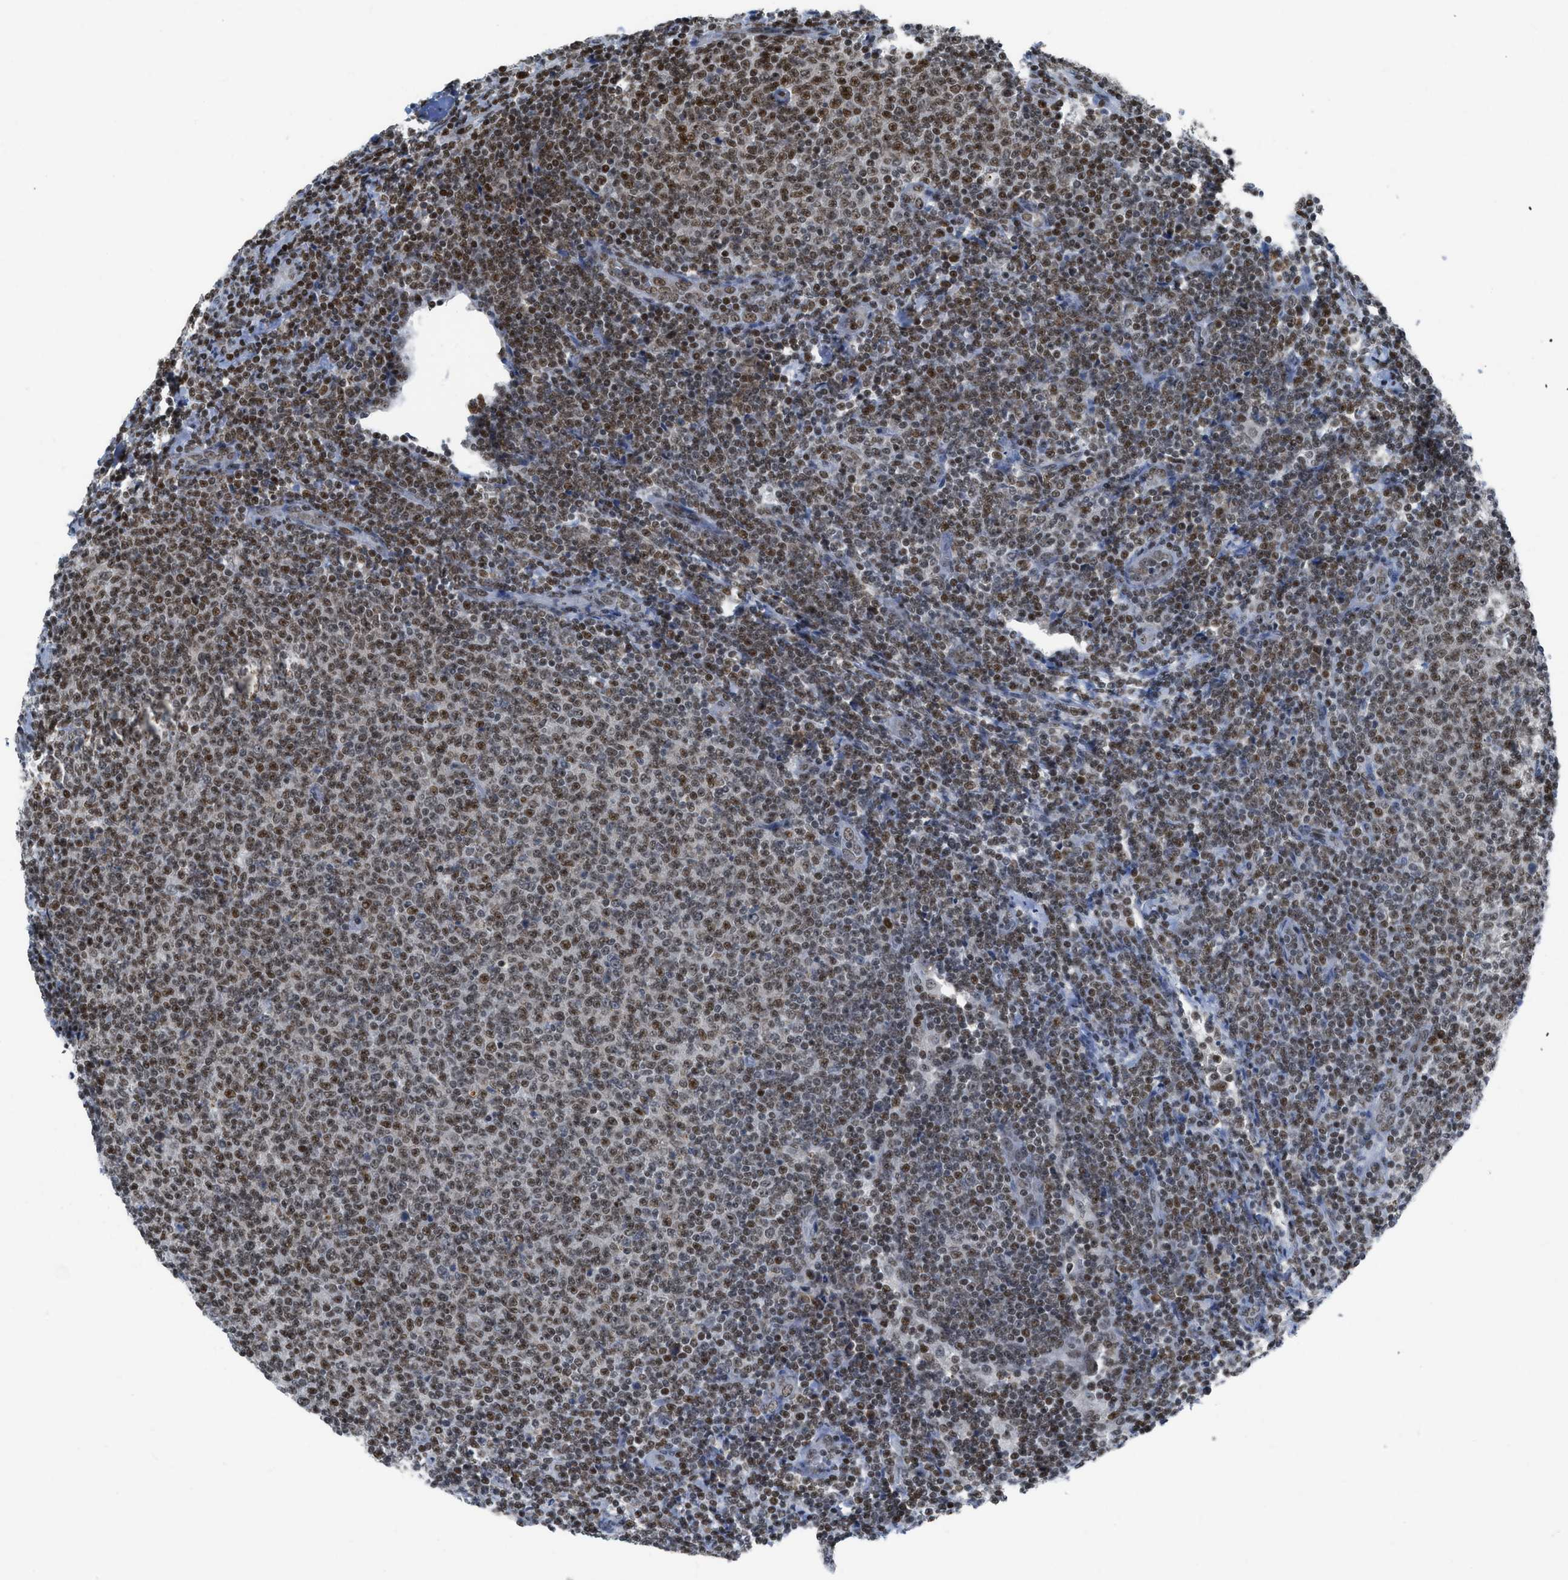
{"staining": {"intensity": "moderate", "quantity": ">75%", "location": "nuclear"}, "tissue": "lymphoma", "cell_type": "Tumor cells", "image_type": "cancer", "snomed": [{"axis": "morphology", "description": "Malignant lymphoma, non-Hodgkin's type, Low grade"}, {"axis": "topography", "description": "Lymph node"}], "caption": "About >75% of tumor cells in lymphoma exhibit moderate nuclear protein positivity as visualized by brown immunohistochemical staining.", "gene": "RAD51B", "patient": {"sex": "male", "age": 66}}